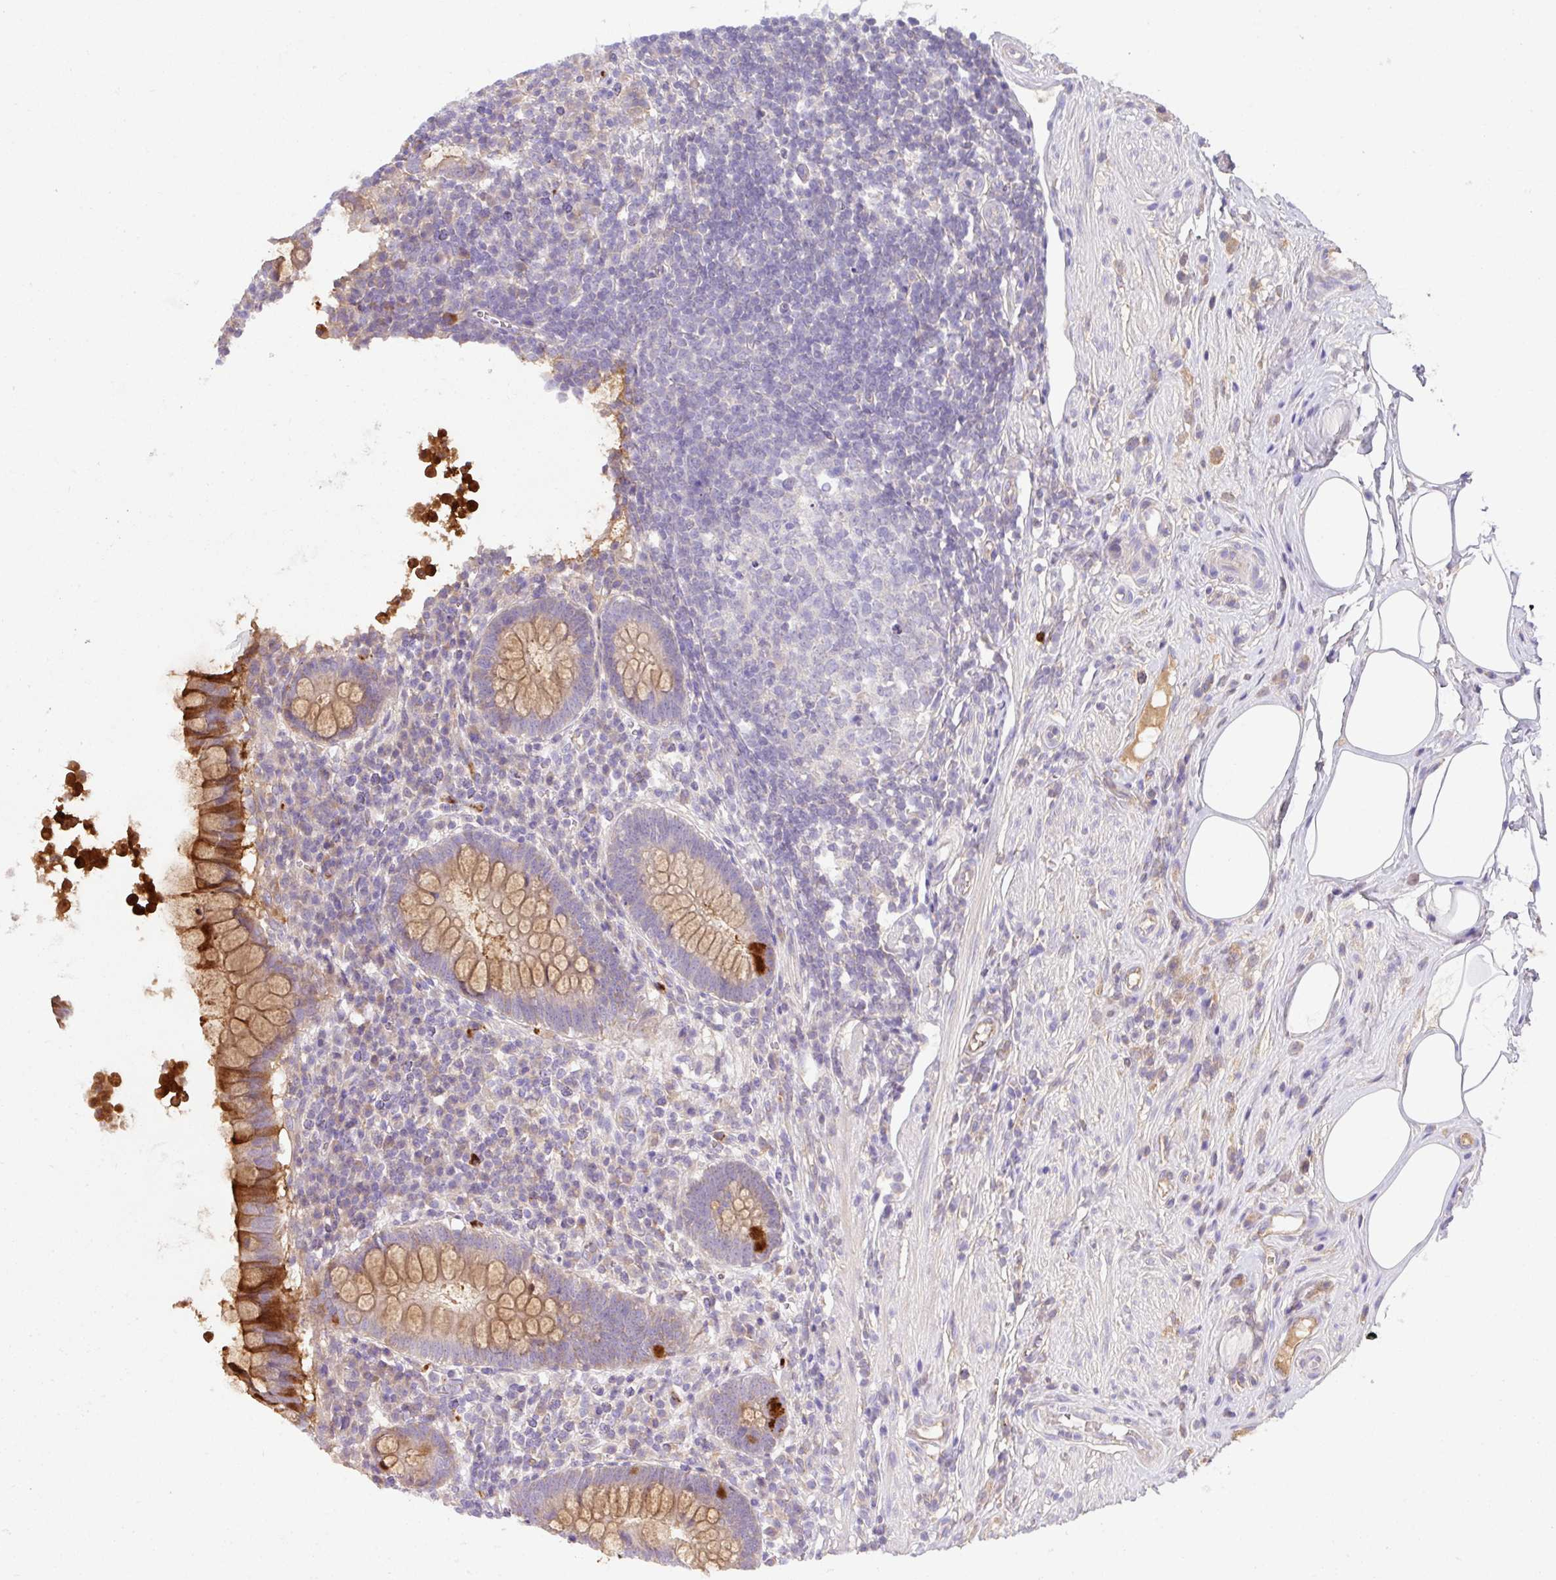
{"staining": {"intensity": "moderate", "quantity": "25%-75%", "location": "cytoplasmic/membranous"}, "tissue": "appendix", "cell_type": "Glandular cells", "image_type": "normal", "snomed": [{"axis": "morphology", "description": "Normal tissue, NOS"}, {"axis": "topography", "description": "Appendix"}], "caption": "A medium amount of moderate cytoplasmic/membranous staining is identified in approximately 25%-75% of glandular cells in unremarkable appendix. (brown staining indicates protein expression, while blue staining denotes nuclei).", "gene": "CRISP3", "patient": {"sex": "female", "age": 56}}